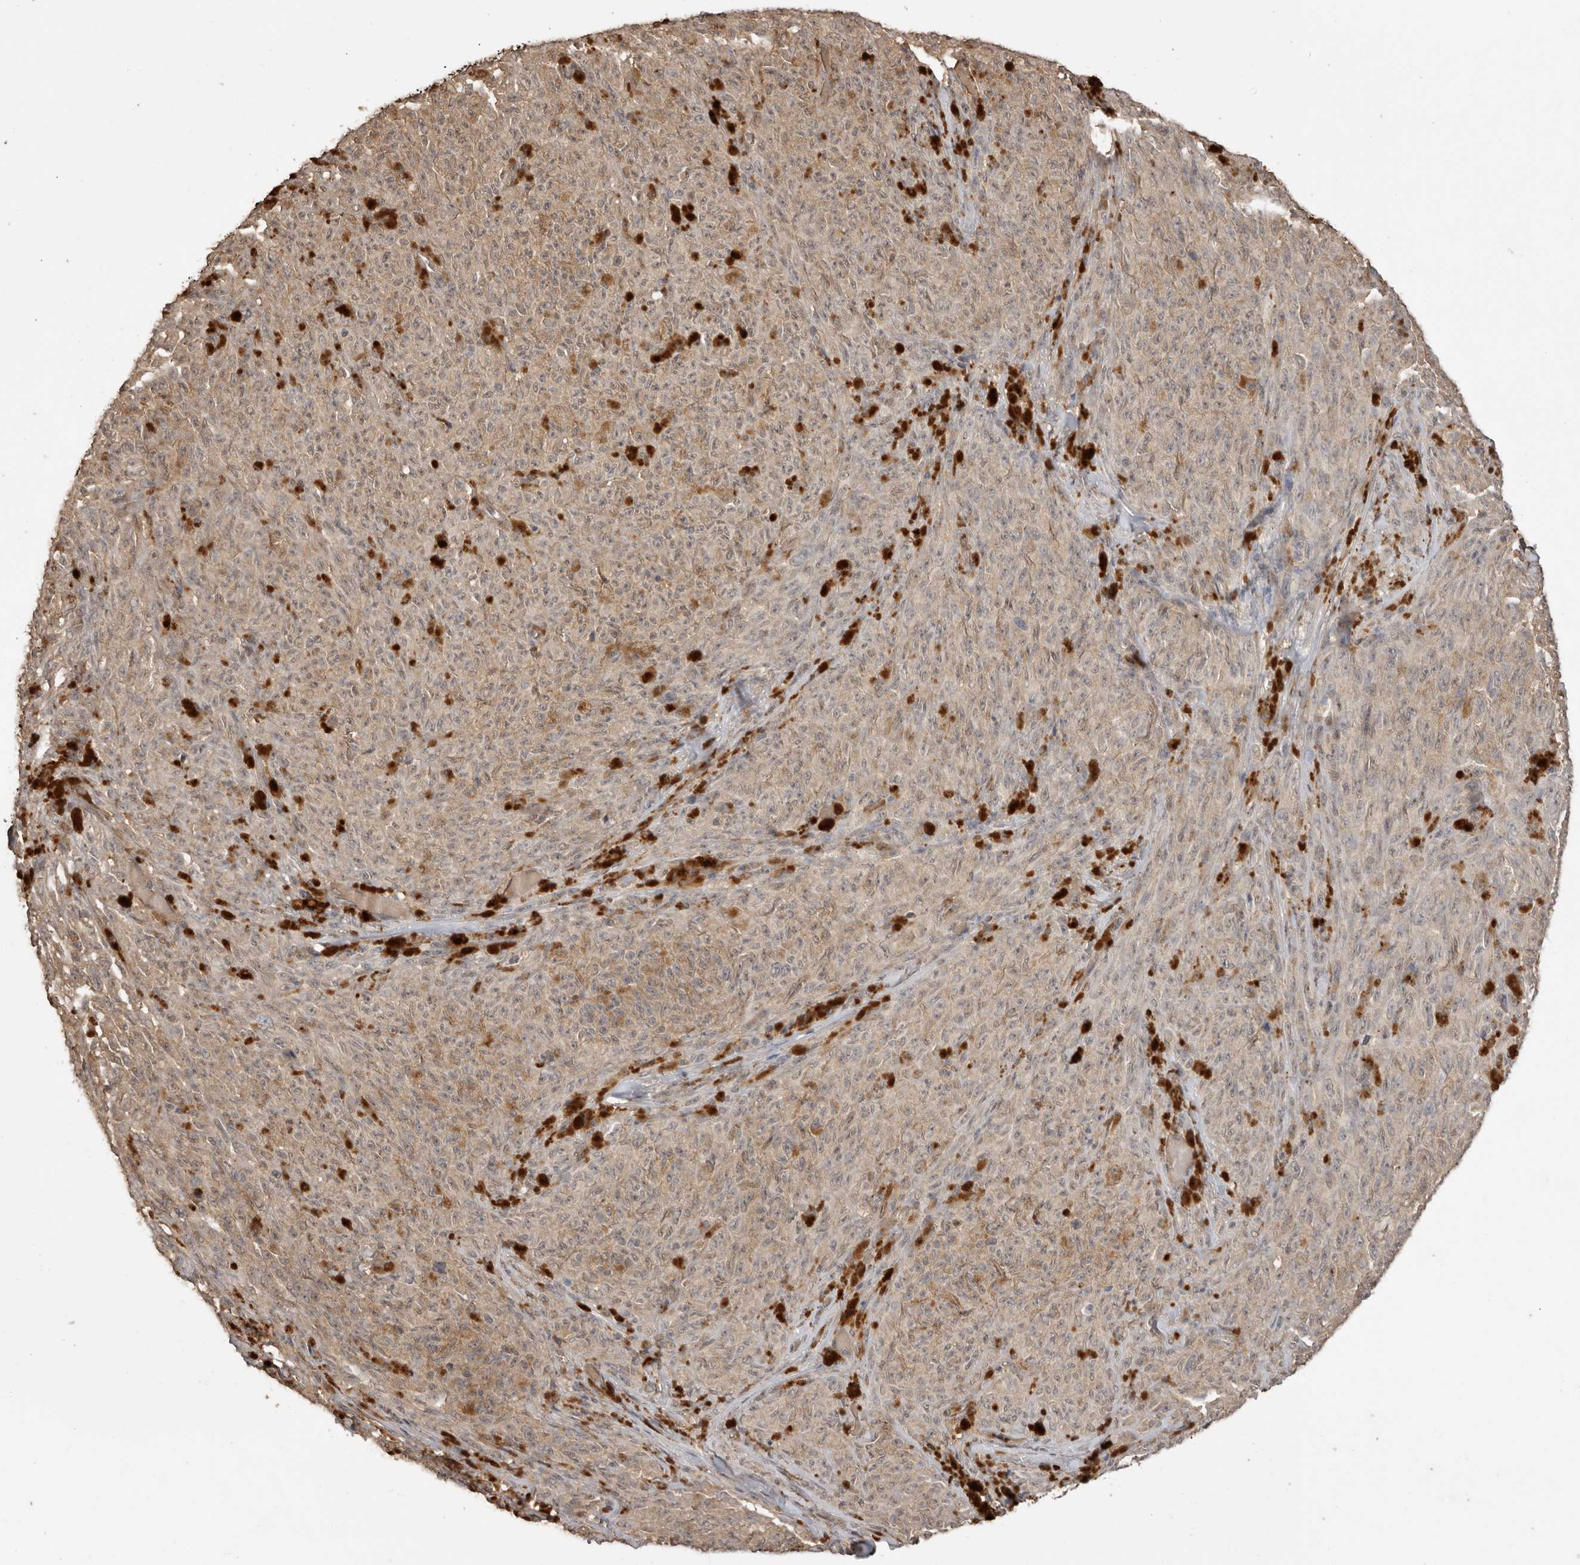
{"staining": {"intensity": "weak", "quantity": "25%-75%", "location": "cytoplasmic/membranous"}, "tissue": "melanoma", "cell_type": "Tumor cells", "image_type": "cancer", "snomed": [{"axis": "morphology", "description": "Malignant melanoma, NOS"}, {"axis": "topography", "description": "Skin"}], "caption": "Protein expression analysis of human malignant melanoma reveals weak cytoplasmic/membranous positivity in about 25%-75% of tumor cells.", "gene": "JAG2", "patient": {"sex": "female", "age": 82}}